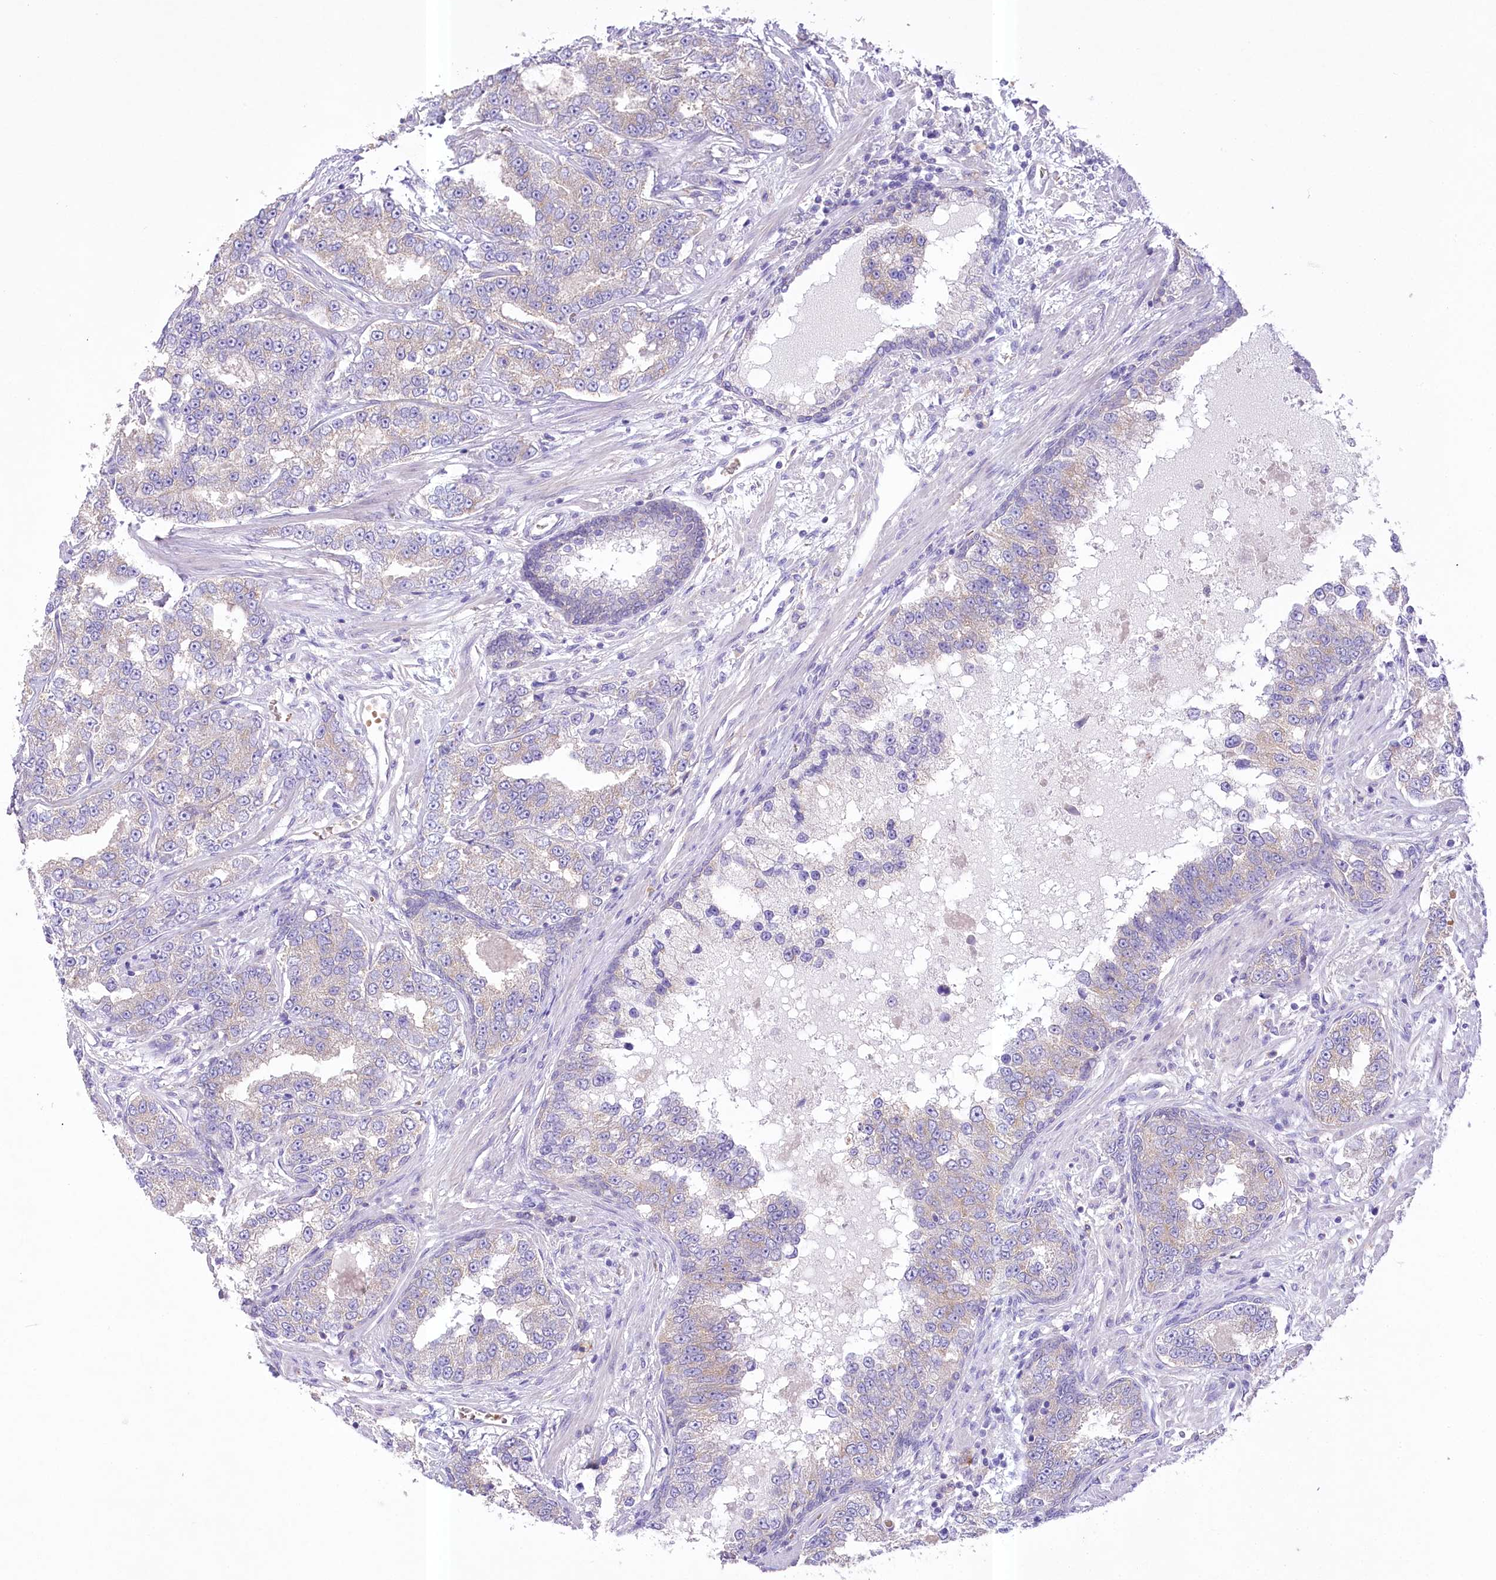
{"staining": {"intensity": "negative", "quantity": "none", "location": "none"}, "tissue": "prostate cancer", "cell_type": "Tumor cells", "image_type": "cancer", "snomed": [{"axis": "morphology", "description": "Normal tissue, NOS"}, {"axis": "morphology", "description": "Adenocarcinoma, High grade"}, {"axis": "topography", "description": "Prostate"}], "caption": "Photomicrograph shows no significant protein positivity in tumor cells of prostate cancer.", "gene": "PRSS53", "patient": {"sex": "male", "age": 83}}